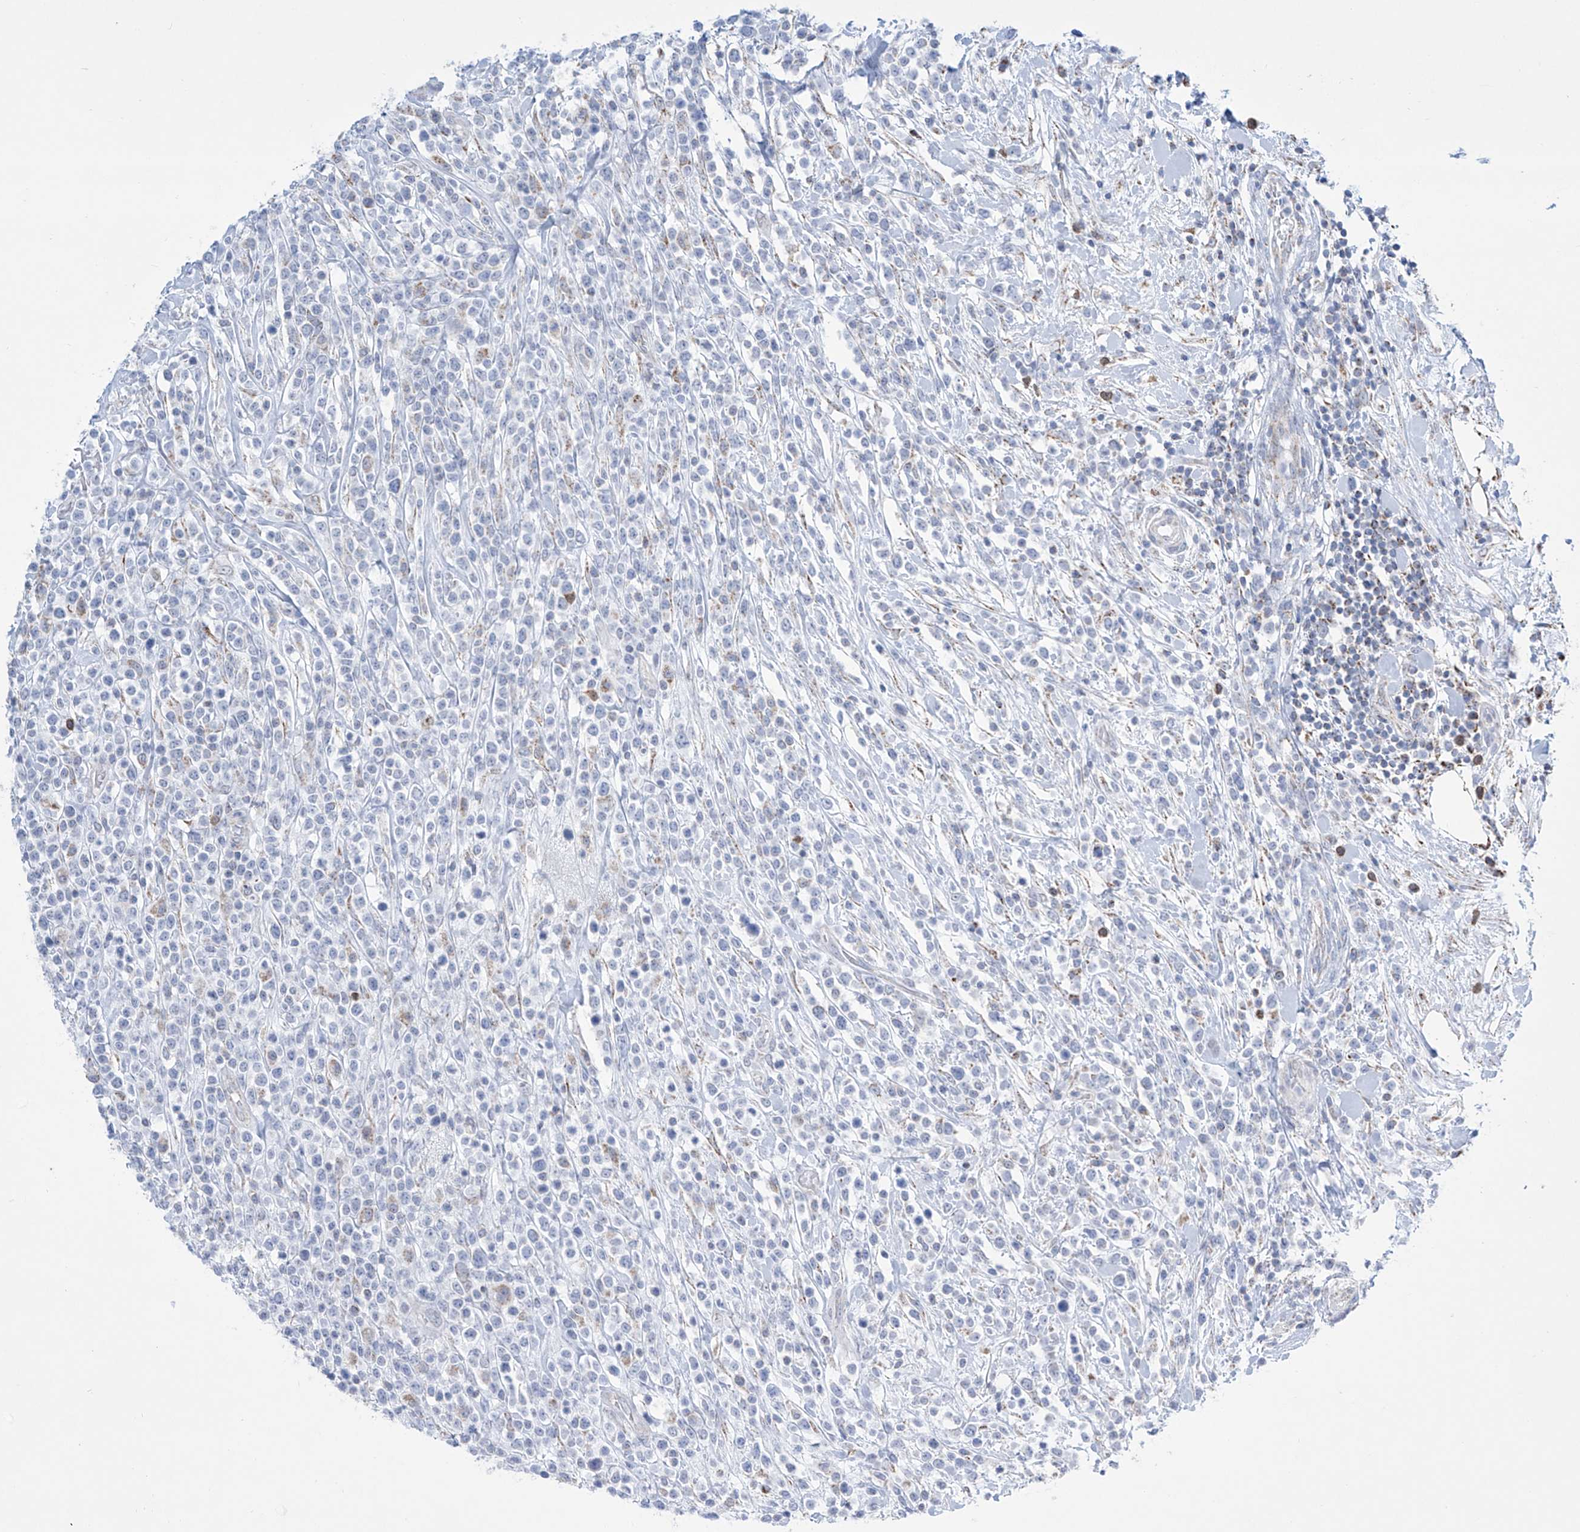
{"staining": {"intensity": "negative", "quantity": "none", "location": "none"}, "tissue": "lymphoma", "cell_type": "Tumor cells", "image_type": "cancer", "snomed": [{"axis": "morphology", "description": "Malignant lymphoma, non-Hodgkin's type, High grade"}, {"axis": "topography", "description": "Colon"}], "caption": "This photomicrograph is of malignant lymphoma, non-Hodgkin's type (high-grade) stained with immunohistochemistry (IHC) to label a protein in brown with the nuclei are counter-stained blue. There is no positivity in tumor cells.", "gene": "ALDH6A1", "patient": {"sex": "female", "age": 53}}